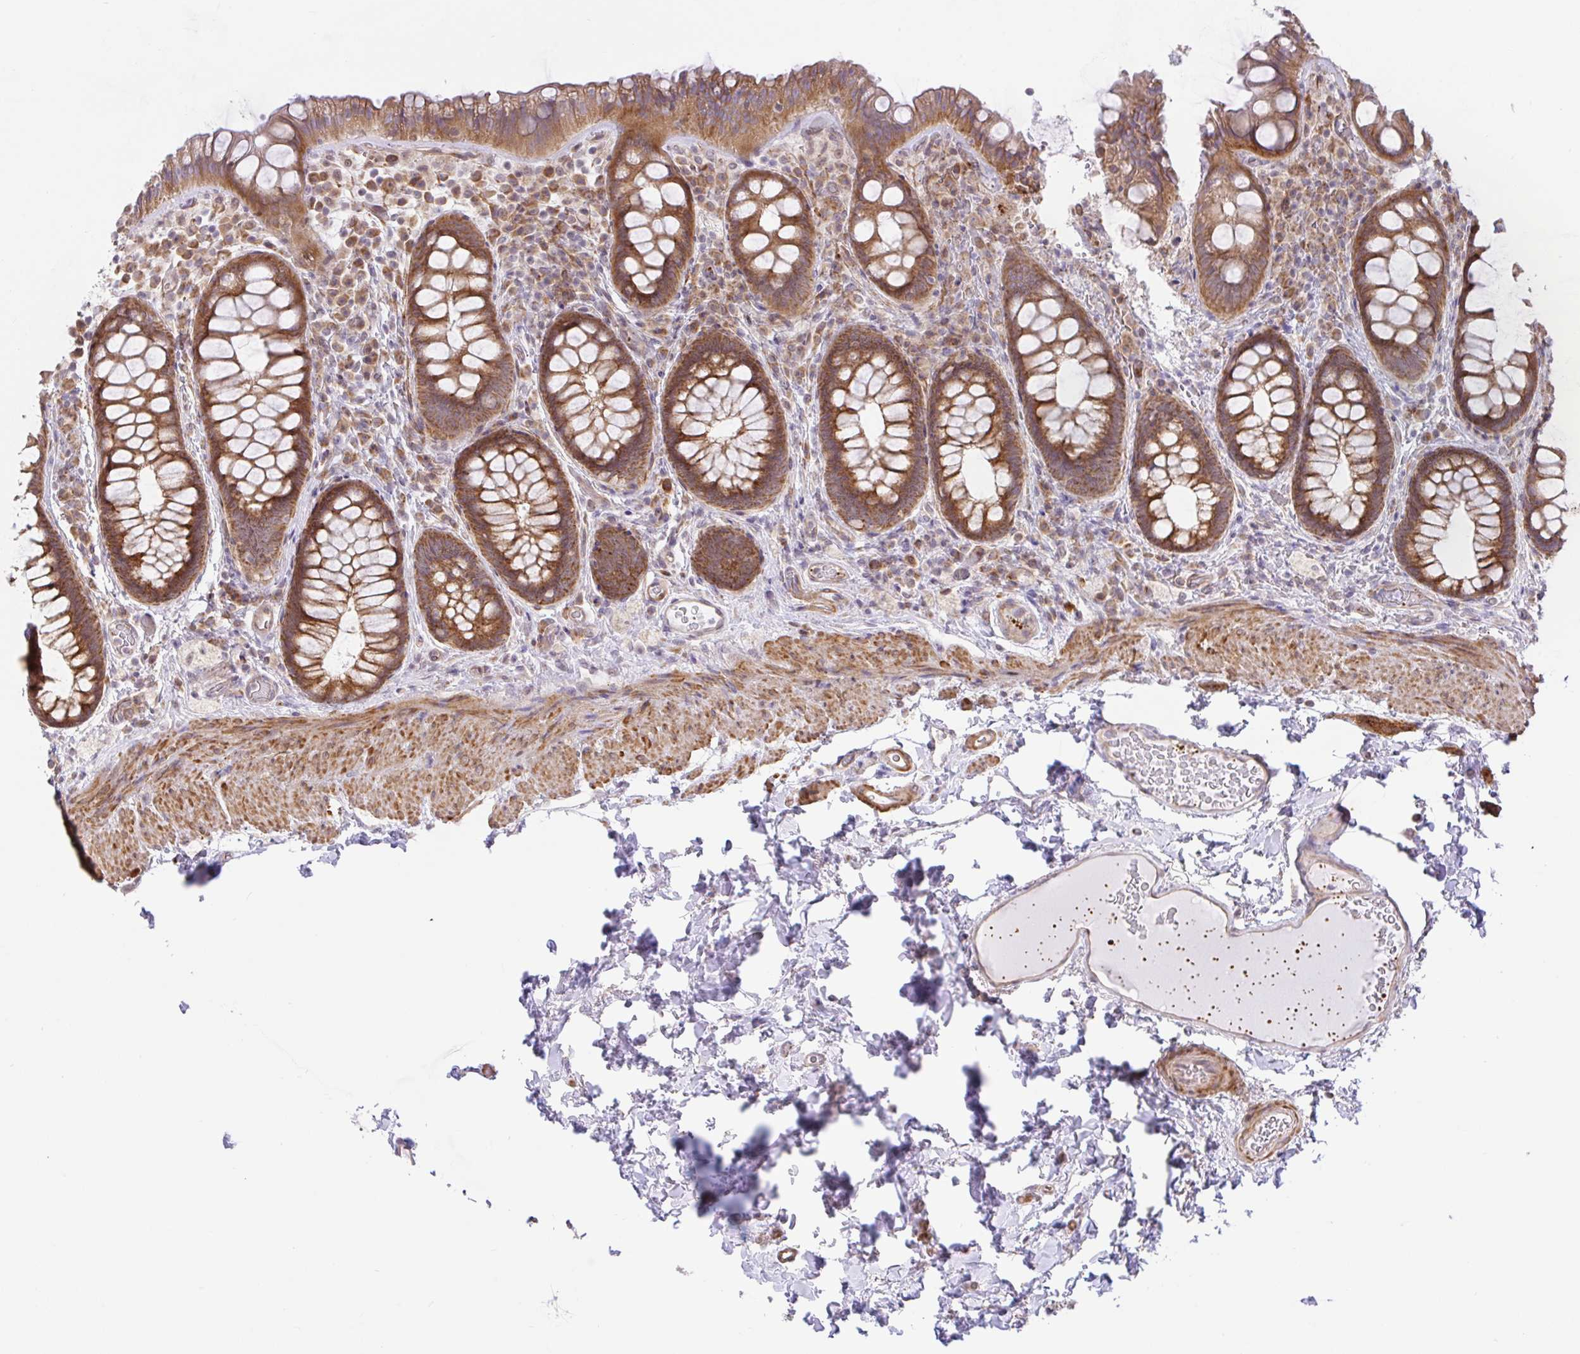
{"staining": {"intensity": "moderate", "quantity": ">75%", "location": "cytoplasmic/membranous"}, "tissue": "rectum", "cell_type": "Glandular cells", "image_type": "normal", "snomed": [{"axis": "morphology", "description": "Normal tissue, NOS"}, {"axis": "topography", "description": "Rectum"}], "caption": "Immunohistochemical staining of normal human rectum displays moderate cytoplasmic/membranous protein staining in approximately >75% of glandular cells. Nuclei are stained in blue.", "gene": "DLEU7", "patient": {"sex": "female", "age": 69}}